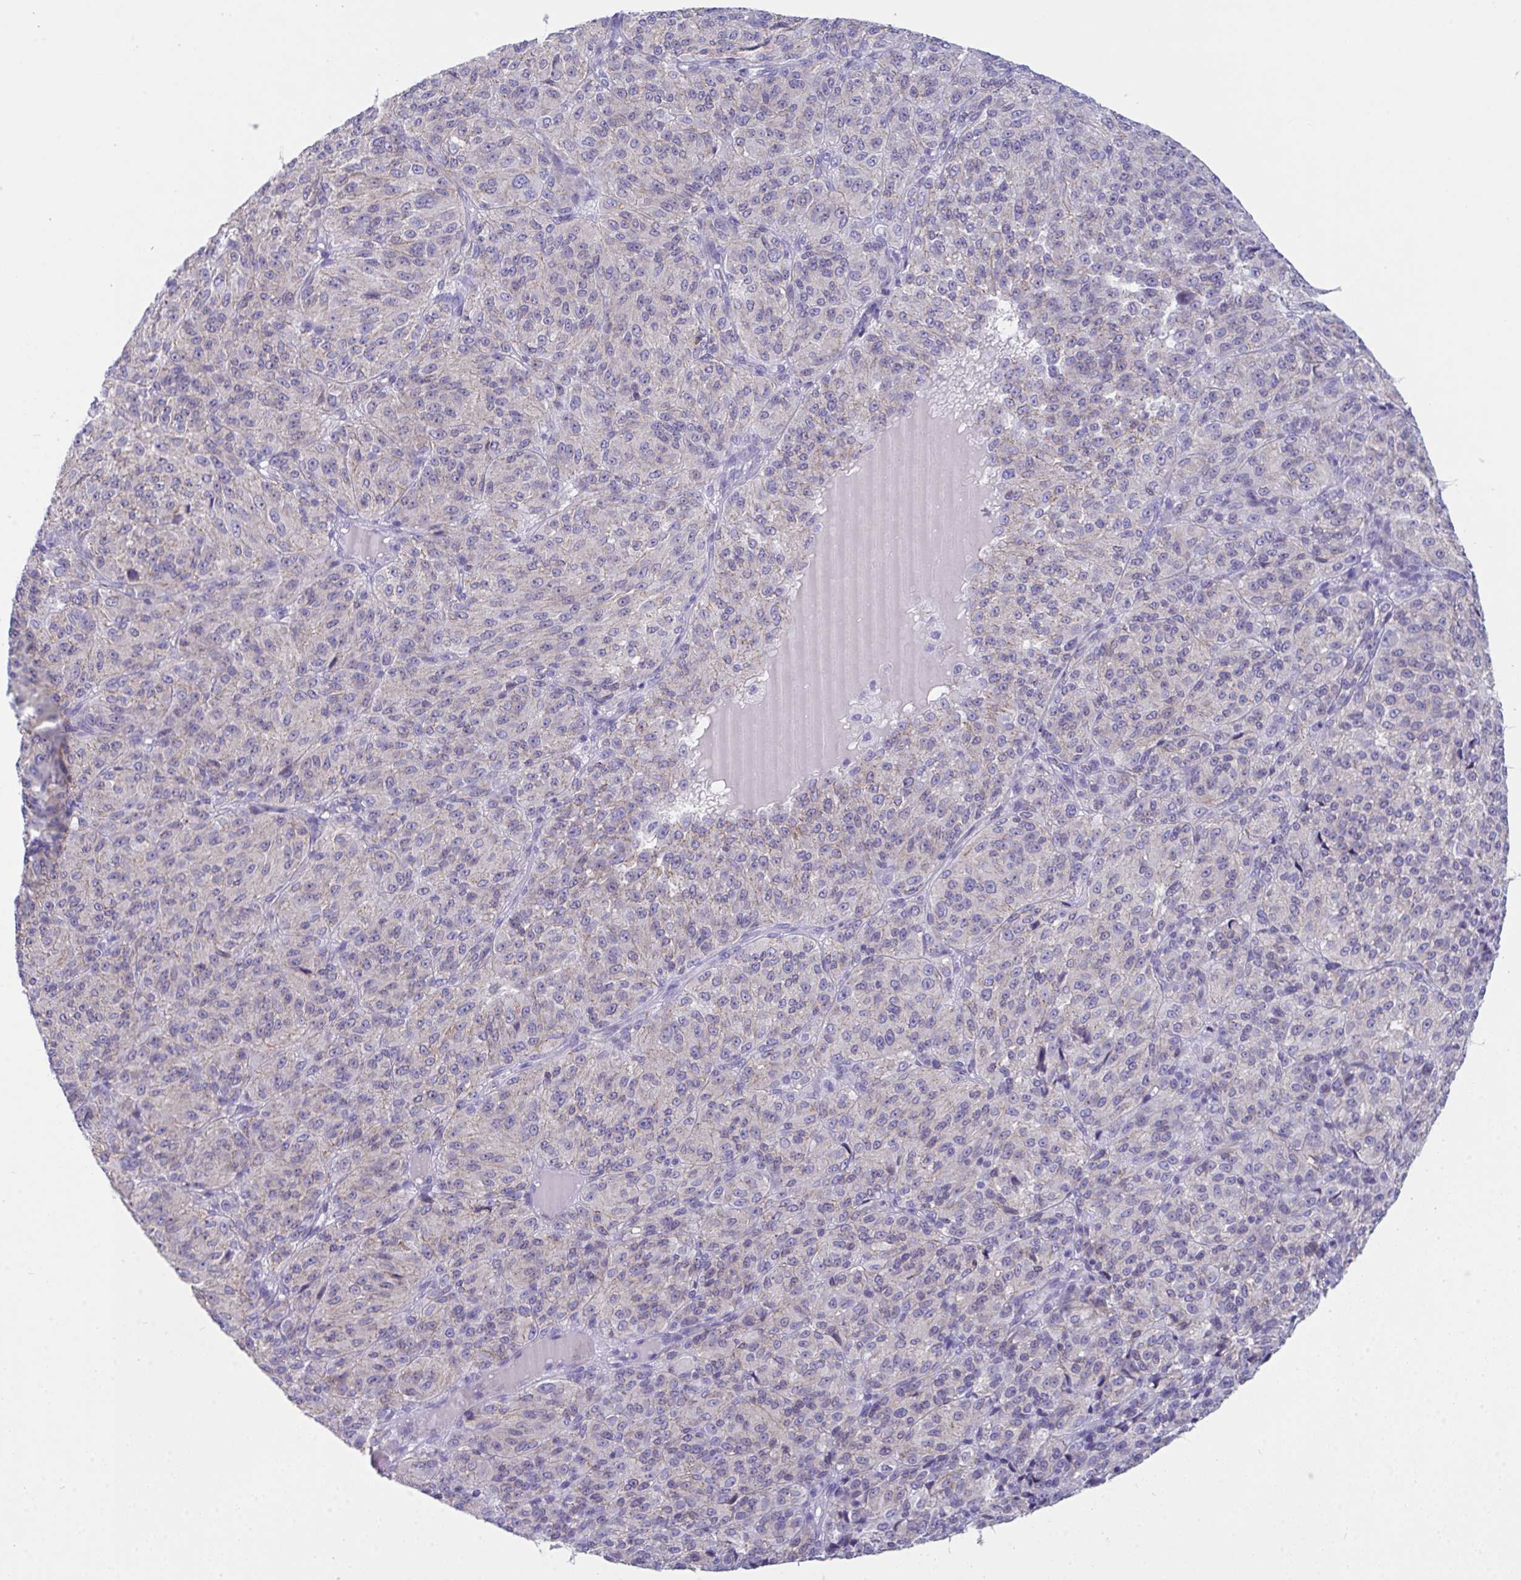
{"staining": {"intensity": "negative", "quantity": "none", "location": "none"}, "tissue": "melanoma", "cell_type": "Tumor cells", "image_type": "cancer", "snomed": [{"axis": "morphology", "description": "Malignant melanoma, Metastatic site"}, {"axis": "topography", "description": "Brain"}], "caption": "Immunohistochemistry (IHC) photomicrograph of human malignant melanoma (metastatic site) stained for a protein (brown), which shows no positivity in tumor cells.", "gene": "GLB1L2", "patient": {"sex": "female", "age": 56}}